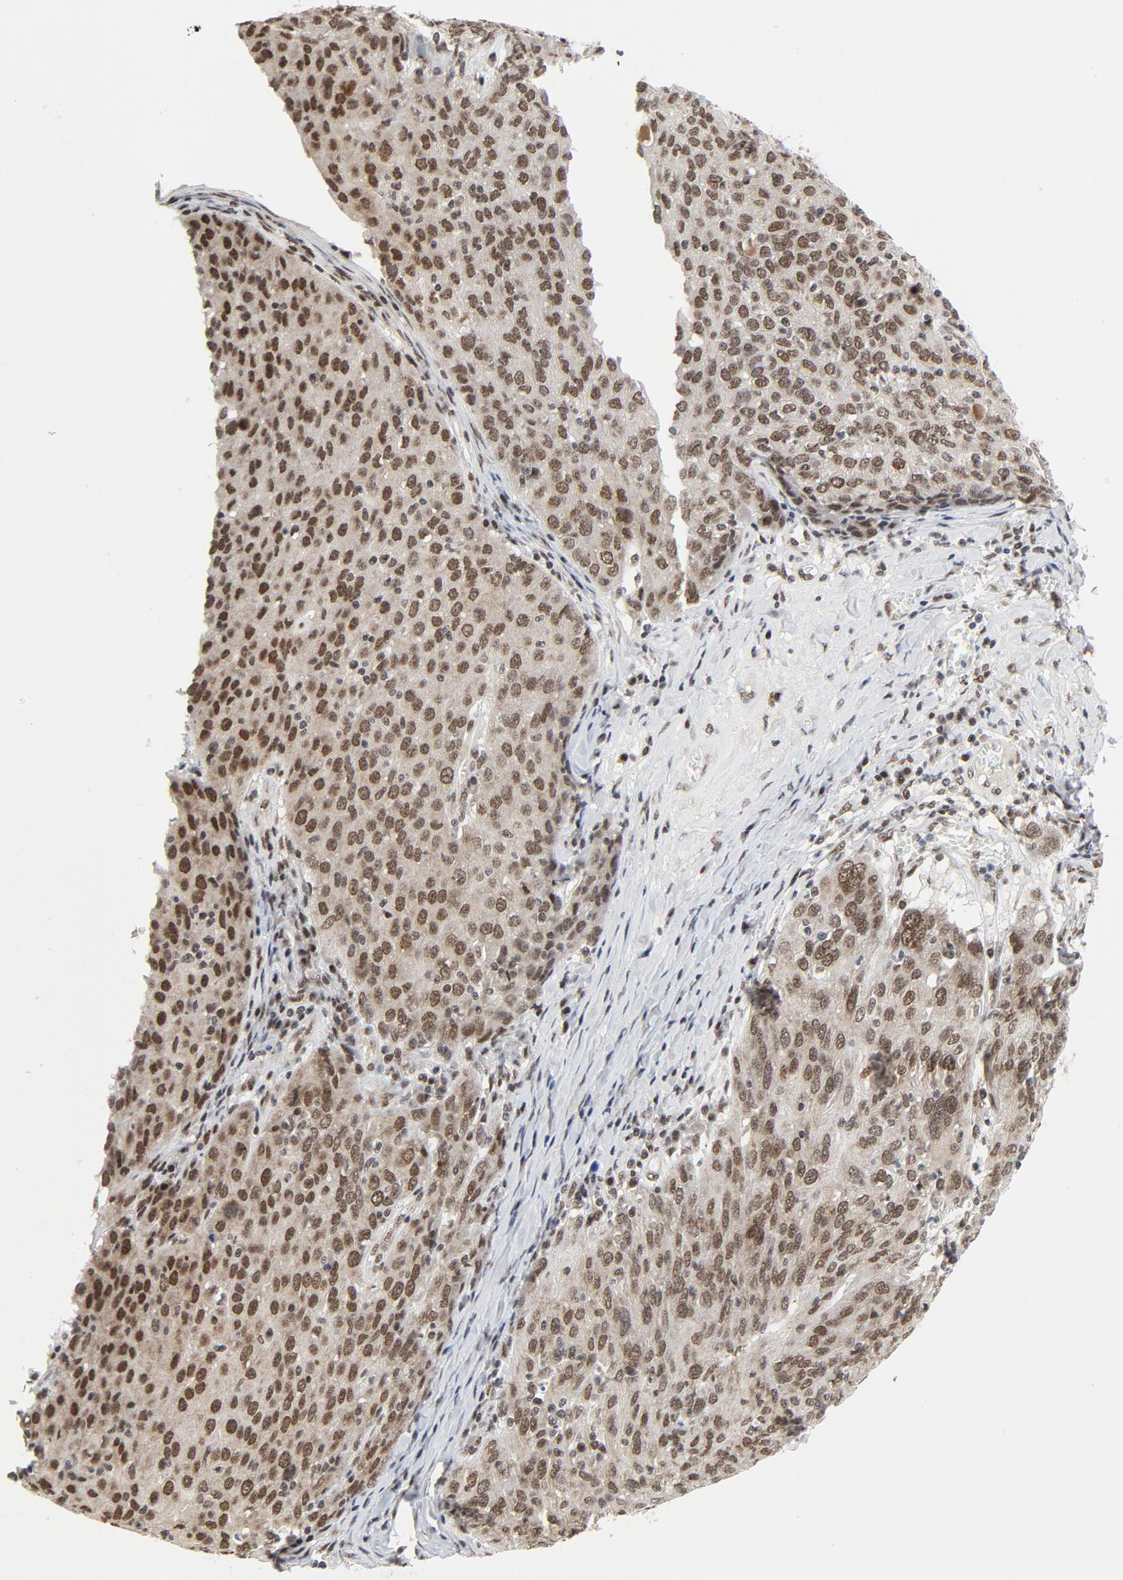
{"staining": {"intensity": "moderate", "quantity": ">75%", "location": "nuclear"}, "tissue": "ovarian cancer", "cell_type": "Tumor cells", "image_type": "cancer", "snomed": [{"axis": "morphology", "description": "Carcinoma, endometroid"}, {"axis": "topography", "description": "Ovary"}], "caption": "Immunohistochemistry (IHC) staining of ovarian cancer, which displays medium levels of moderate nuclear positivity in about >75% of tumor cells indicating moderate nuclear protein staining. The staining was performed using DAB (3,3'-diaminobenzidine) (brown) for protein detection and nuclei were counterstained in hematoxylin (blue).", "gene": "ERCC1", "patient": {"sex": "female", "age": 50}}